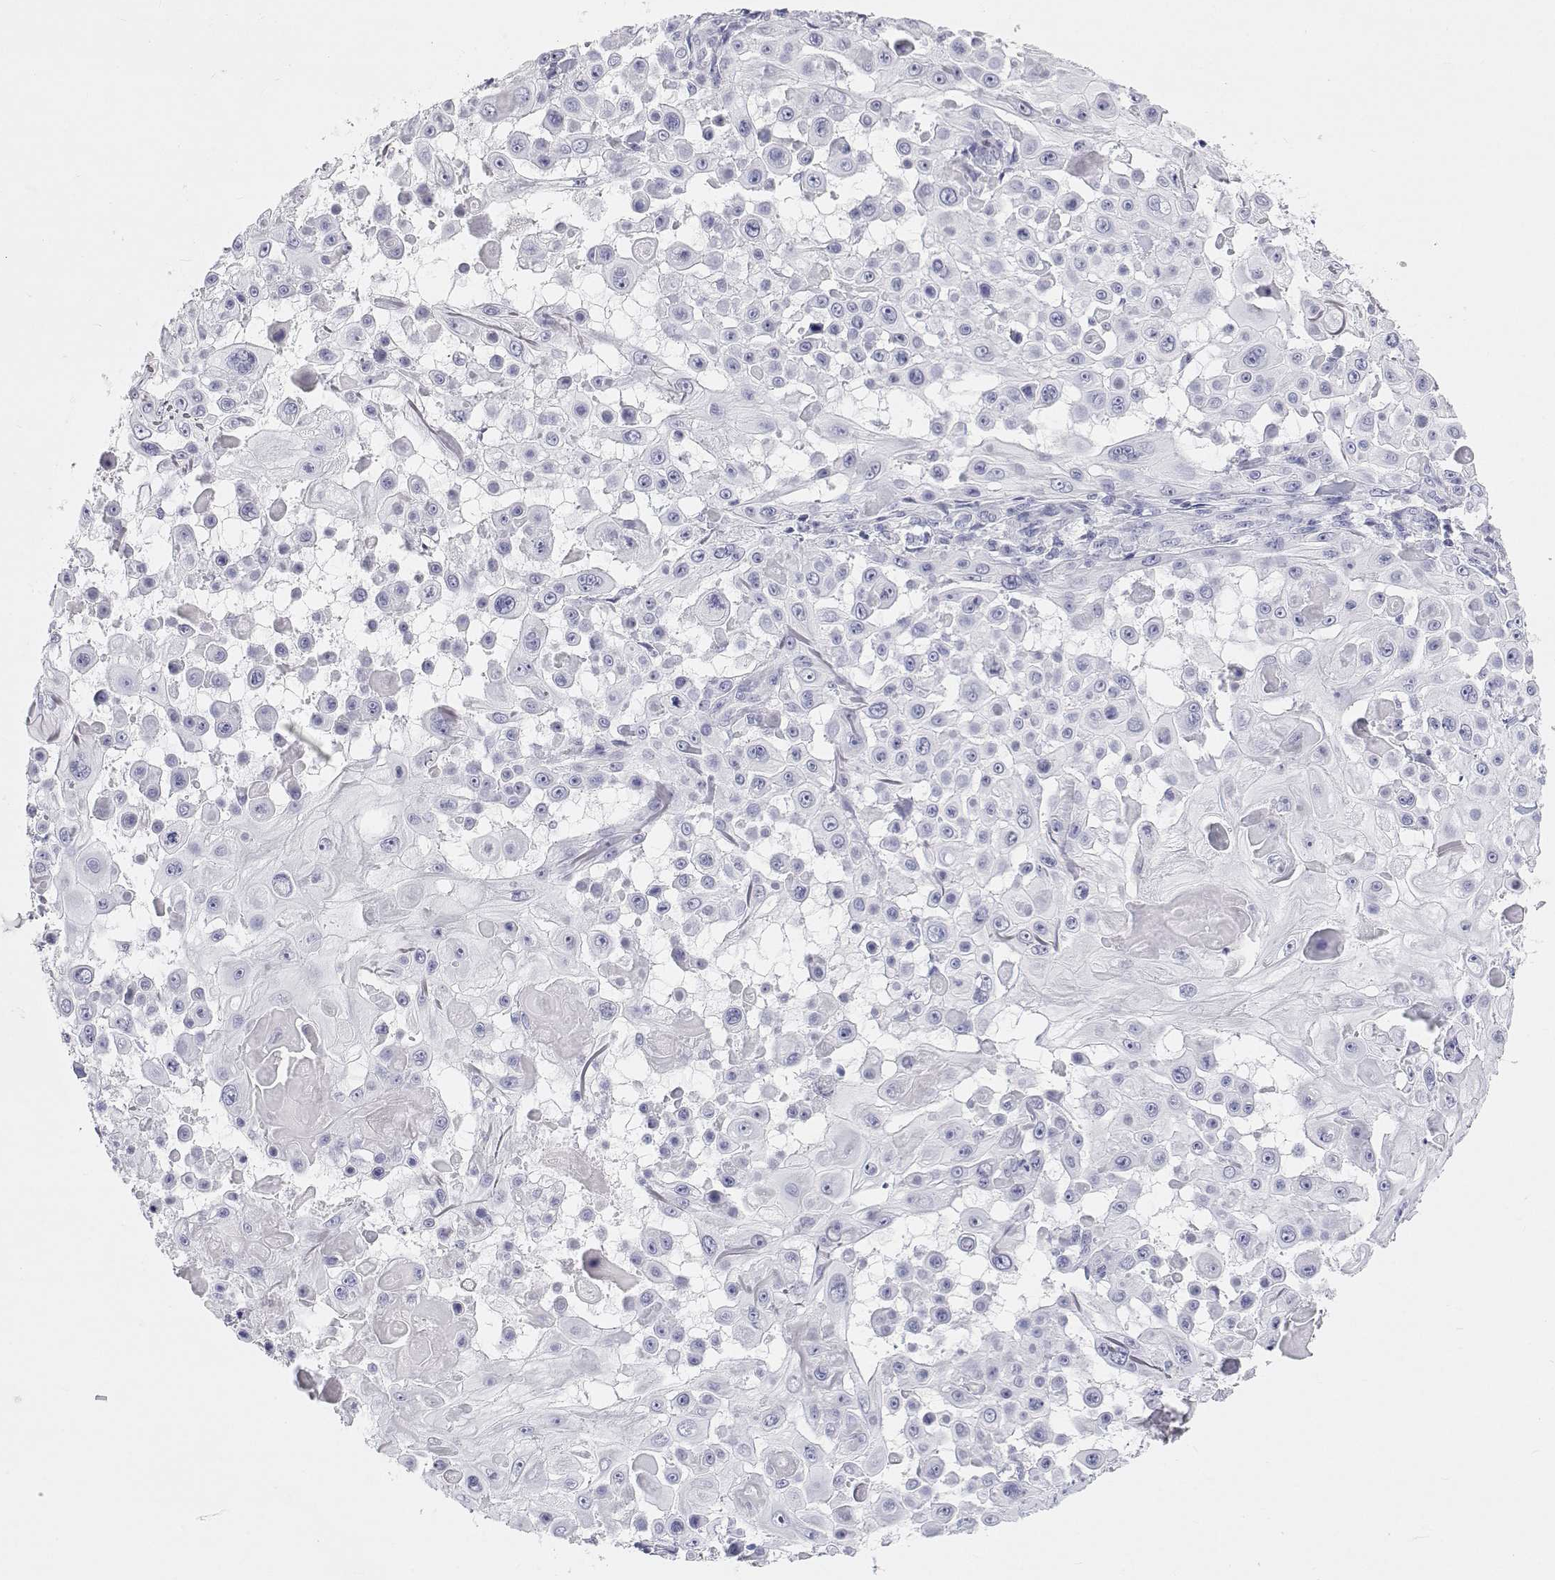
{"staining": {"intensity": "negative", "quantity": "none", "location": "none"}, "tissue": "skin cancer", "cell_type": "Tumor cells", "image_type": "cancer", "snomed": [{"axis": "morphology", "description": "Squamous cell carcinoma, NOS"}, {"axis": "topography", "description": "Skin"}], "caption": "Immunohistochemistry (IHC) of skin squamous cell carcinoma exhibits no expression in tumor cells. Nuclei are stained in blue.", "gene": "SFTPB", "patient": {"sex": "male", "age": 91}}